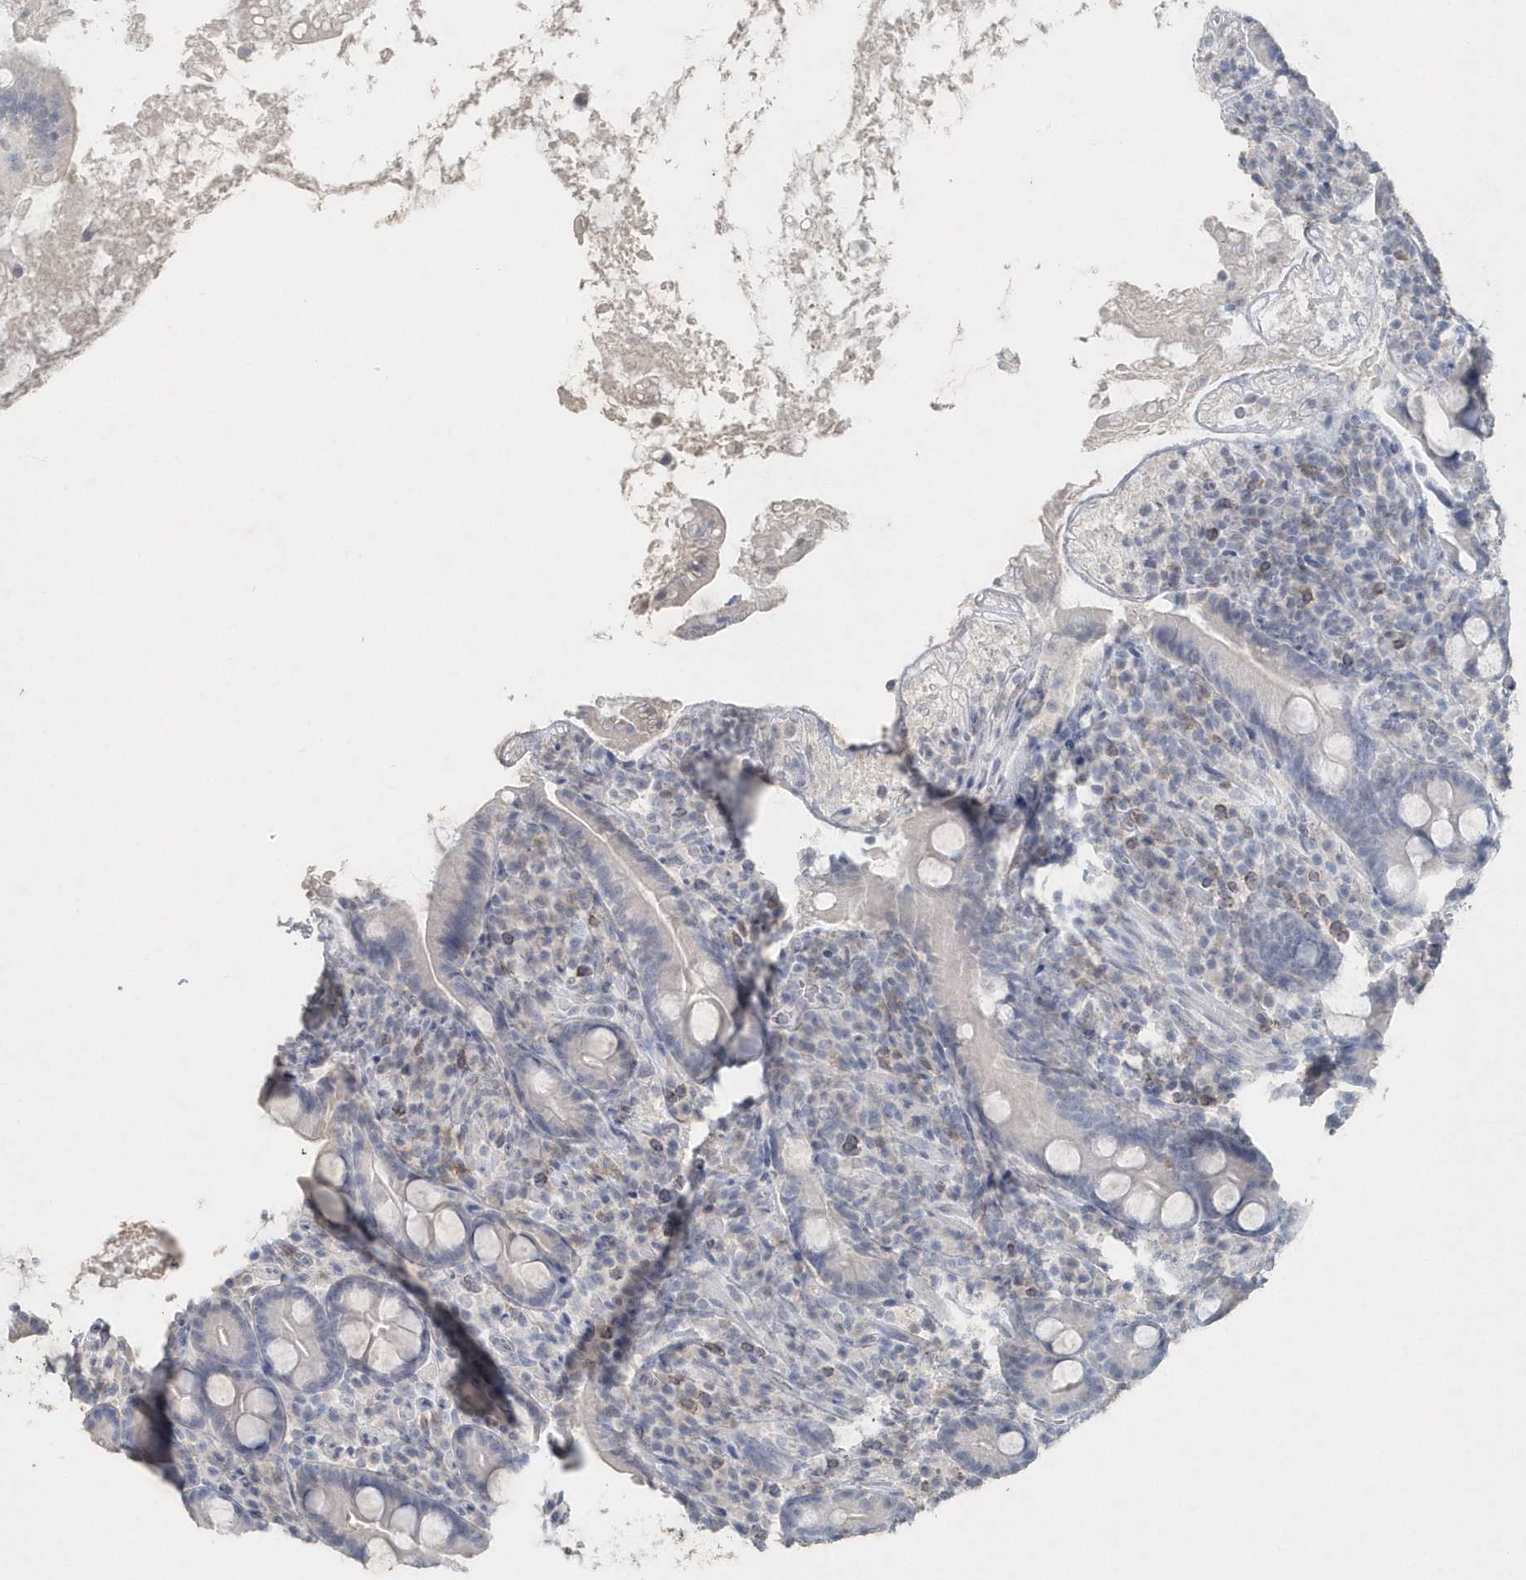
{"staining": {"intensity": "negative", "quantity": "none", "location": "none"}, "tissue": "duodenum", "cell_type": "Glandular cells", "image_type": "normal", "snomed": [{"axis": "morphology", "description": "Normal tissue, NOS"}, {"axis": "topography", "description": "Duodenum"}], "caption": "Immunohistochemistry (IHC) micrograph of normal duodenum stained for a protein (brown), which exhibits no staining in glandular cells. (Brightfield microscopy of DAB (3,3'-diaminobenzidine) immunohistochemistry (IHC) at high magnification).", "gene": "PDCD1", "patient": {"sex": "male", "age": 35}}